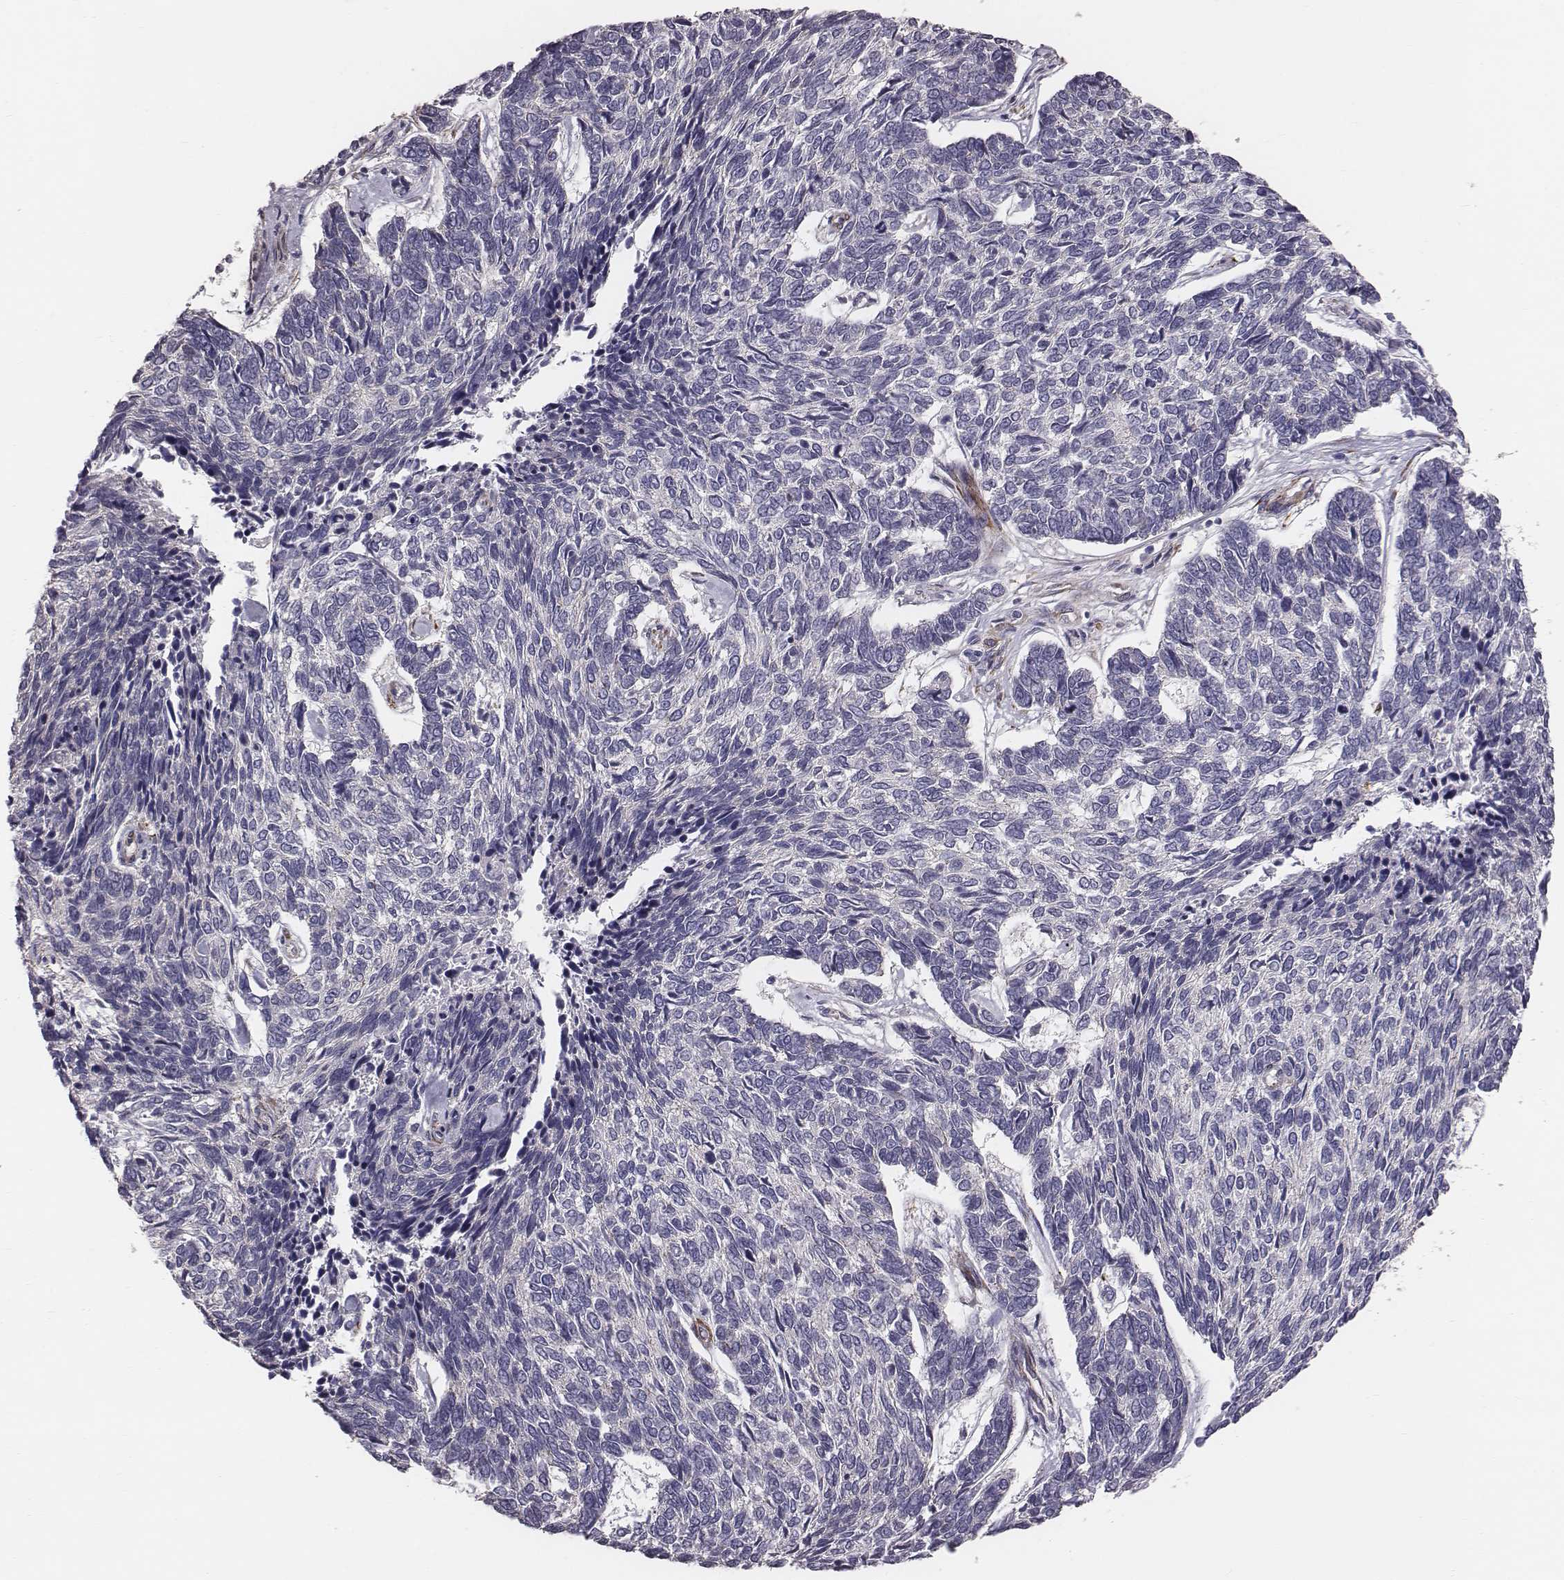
{"staining": {"intensity": "negative", "quantity": "none", "location": "none"}, "tissue": "skin cancer", "cell_type": "Tumor cells", "image_type": "cancer", "snomed": [{"axis": "morphology", "description": "Basal cell carcinoma"}, {"axis": "topography", "description": "Skin"}], "caption": "High power microscopy photomicrograph of an immunohistochemistry micrograph of skin cancer, revealing no significant expression in tumor cells.", "gene": "PRKCZ", "patient": {"sex": "female", "age": 65}}